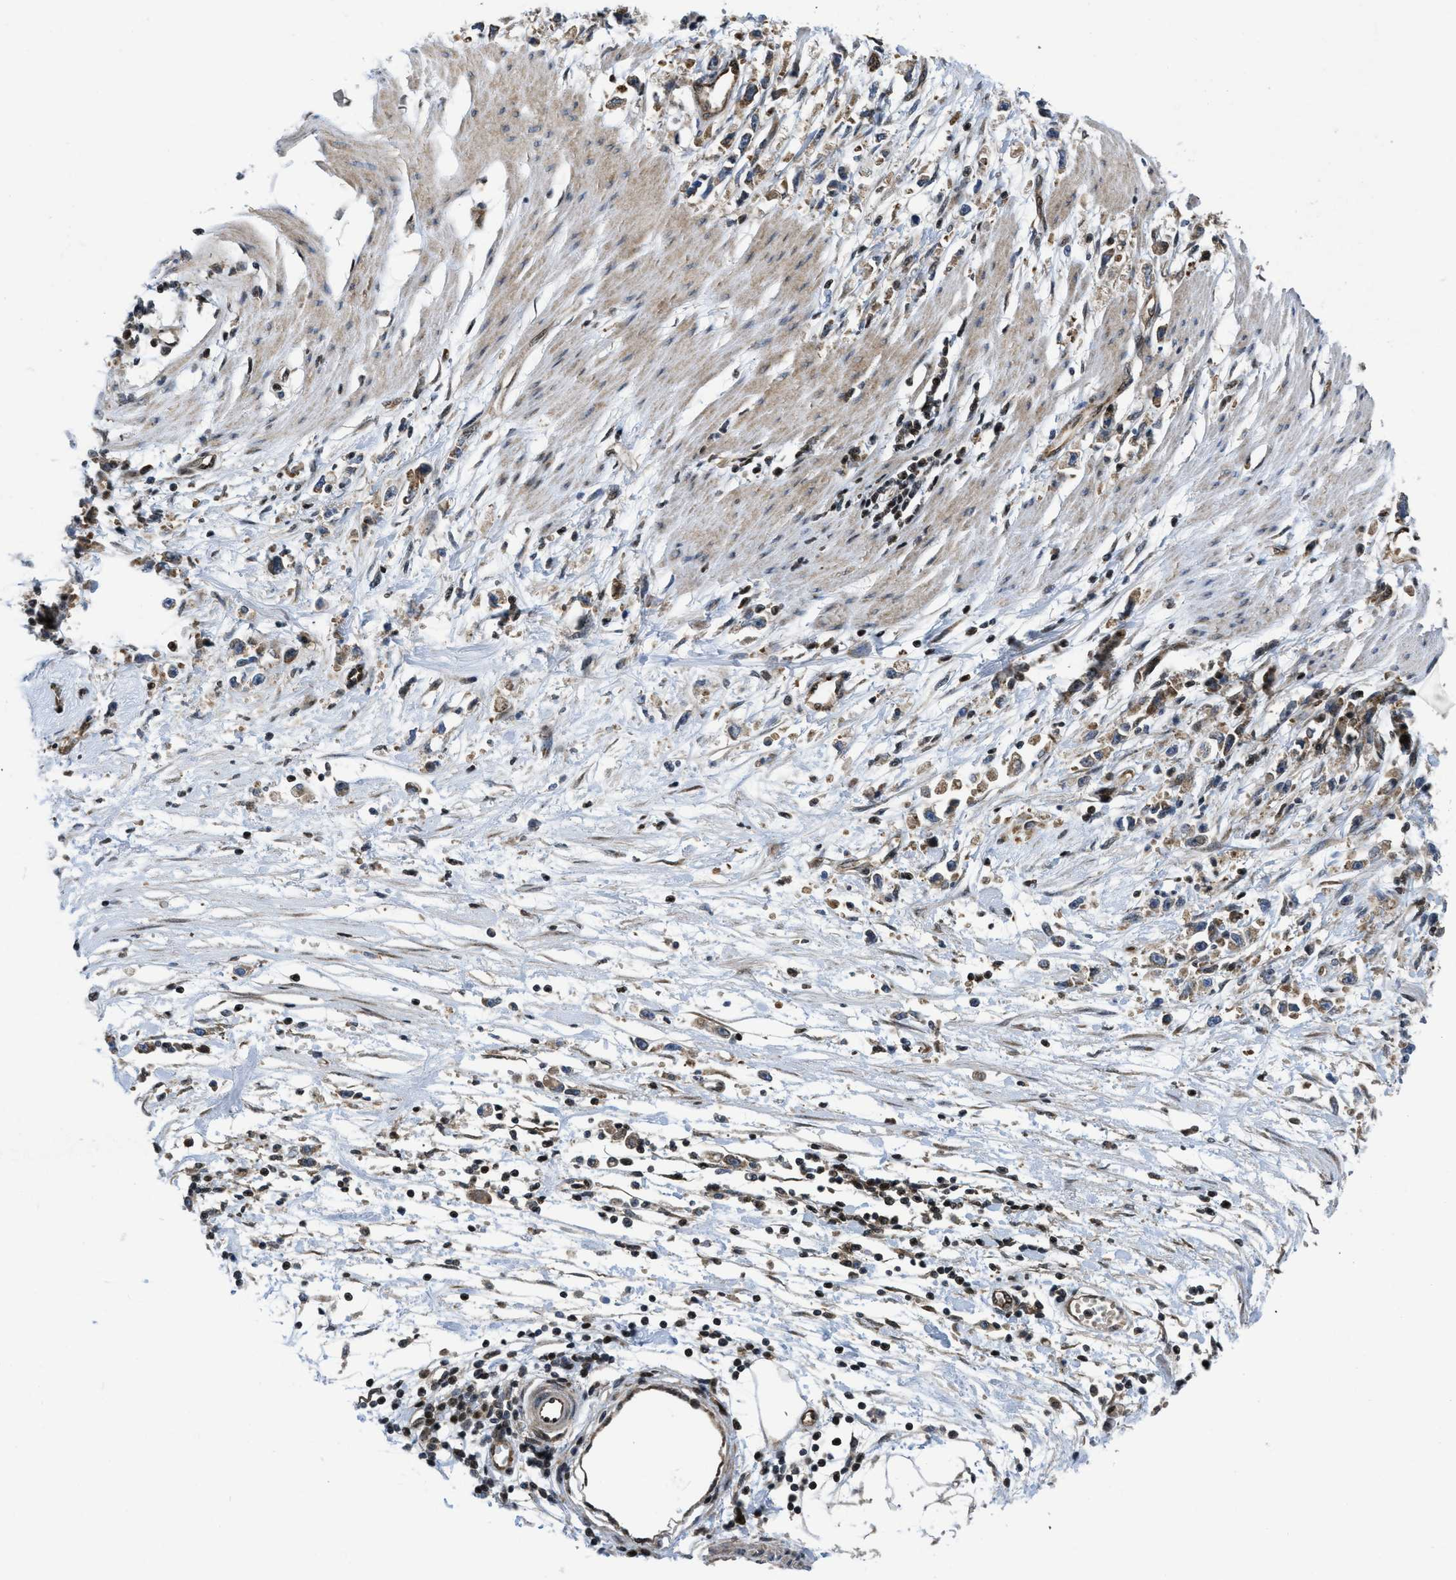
{"staining": {"intensity": "moderate", "quantity": ">75%", "location": "cytoplasmic/membranous"}, "tissue": "stomach cancer", "cell_type": "Tumor cells", "image_type": "cancer", "snomed": [{"axis": "morphology", "description": "Adenocarcinoma, NOS"}, {"axis": "topography", "description": "Stomach"}], "caption": "A medium amount of moderate cytoplasmic/membranous expression is seen in about >75% of tumor cells in adenocarcinoma (stomach) tissue.", "gene": "PPP2CB", "patient": {"sex": "female", "age": 59}}